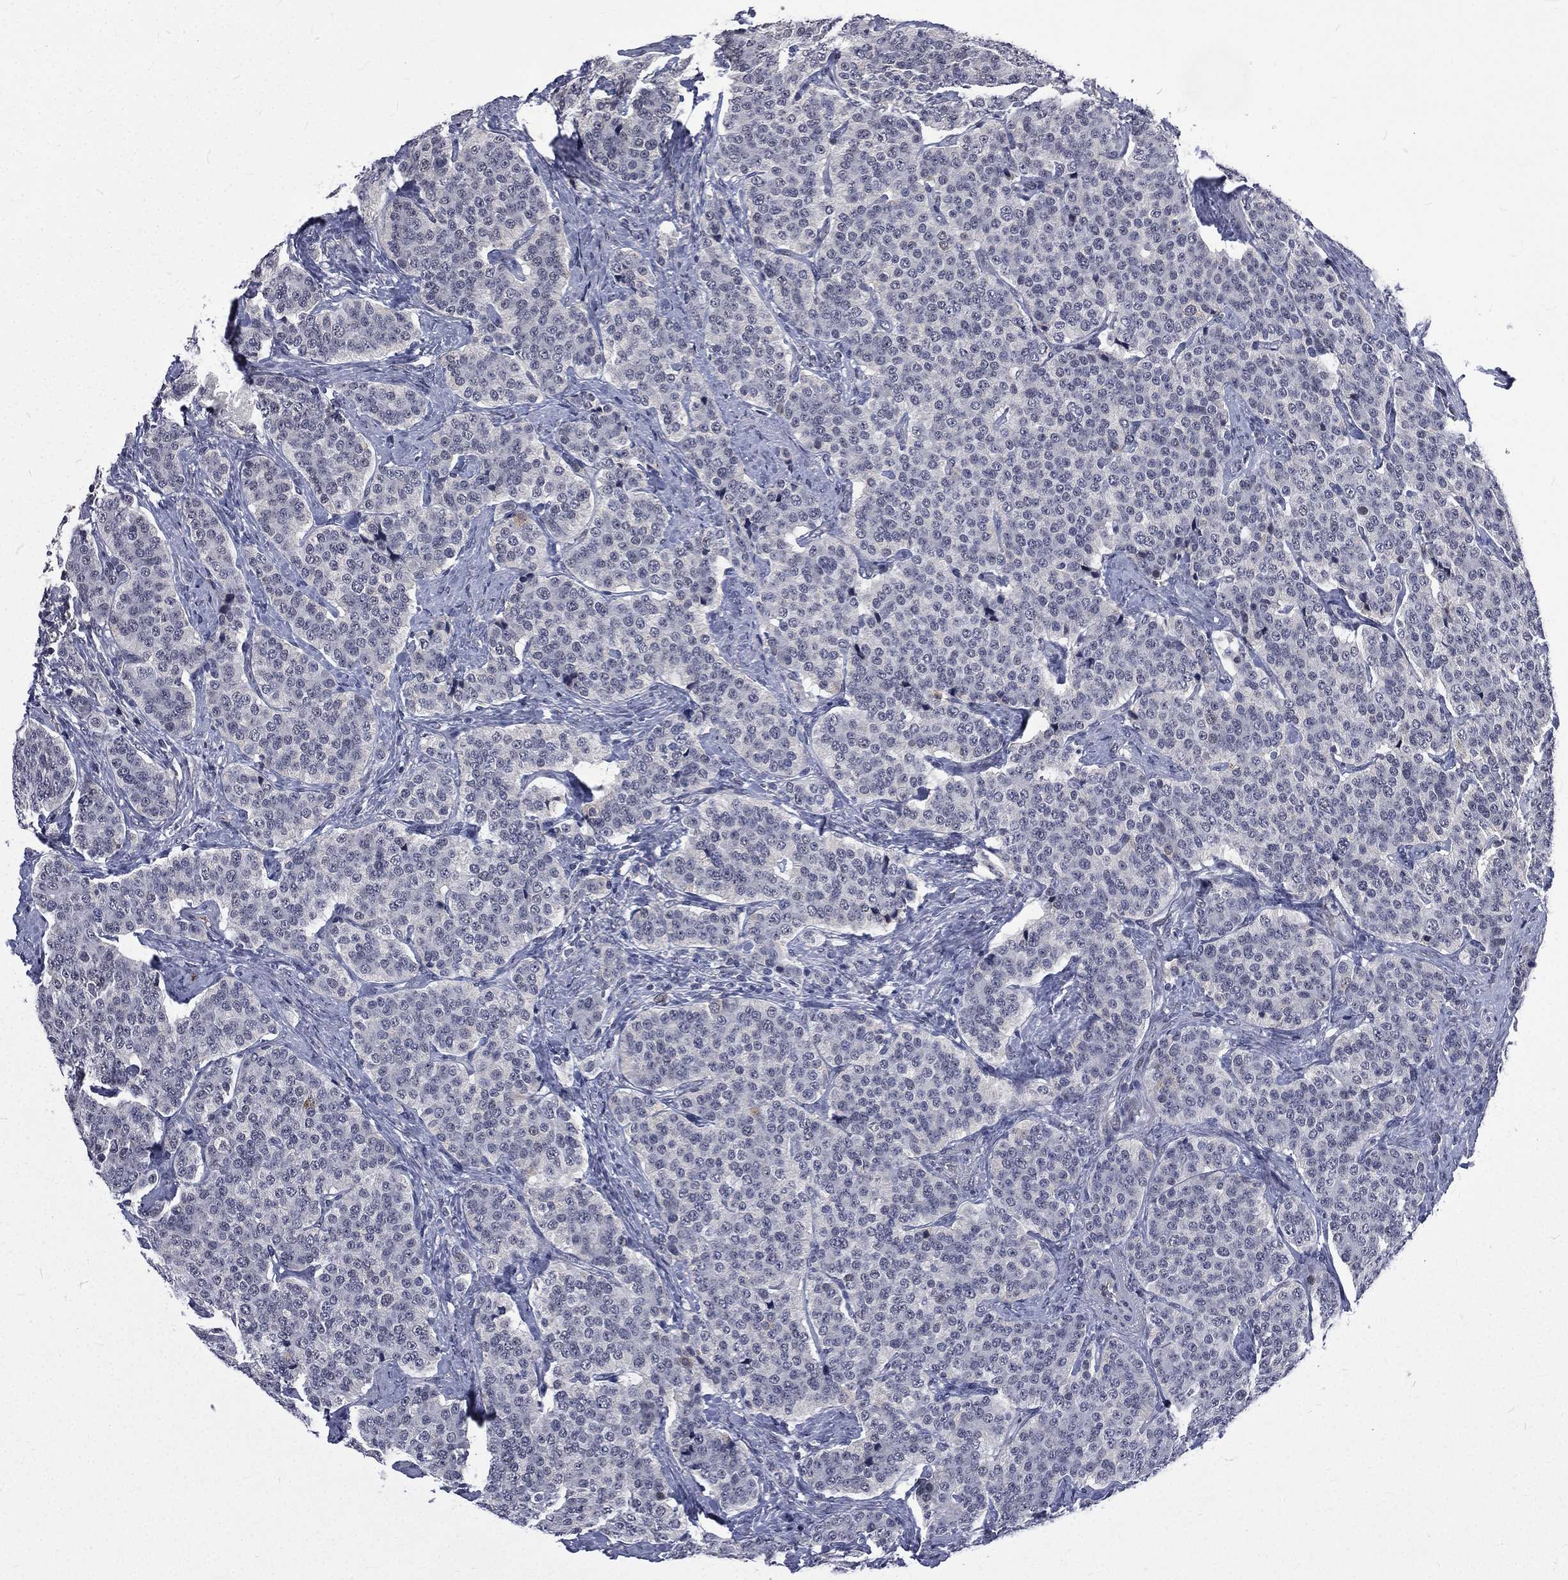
{"staining": {"intensity": "negative", "quantity": "none", "location": "none"}, "tissue": "carcinoid", "cell_type": "Tumor cells", "image_type": "cancer", "snomed": [{"axis": "morphology", "description": "Carcinoid, malignant, NOS"}, {"axis": "topography", "description": "Small intestine"}], "caption": "DAB (3,3'-diaminobenzidine) immunohistochemical staining of carcinoid displays no significant expression in tumor cells. (DAB (3,3'-diaminobenzidine) IHC with hematoxylin counter stain).", "gene": "FGG", "patient": {"sex": "female", "age": 58}}